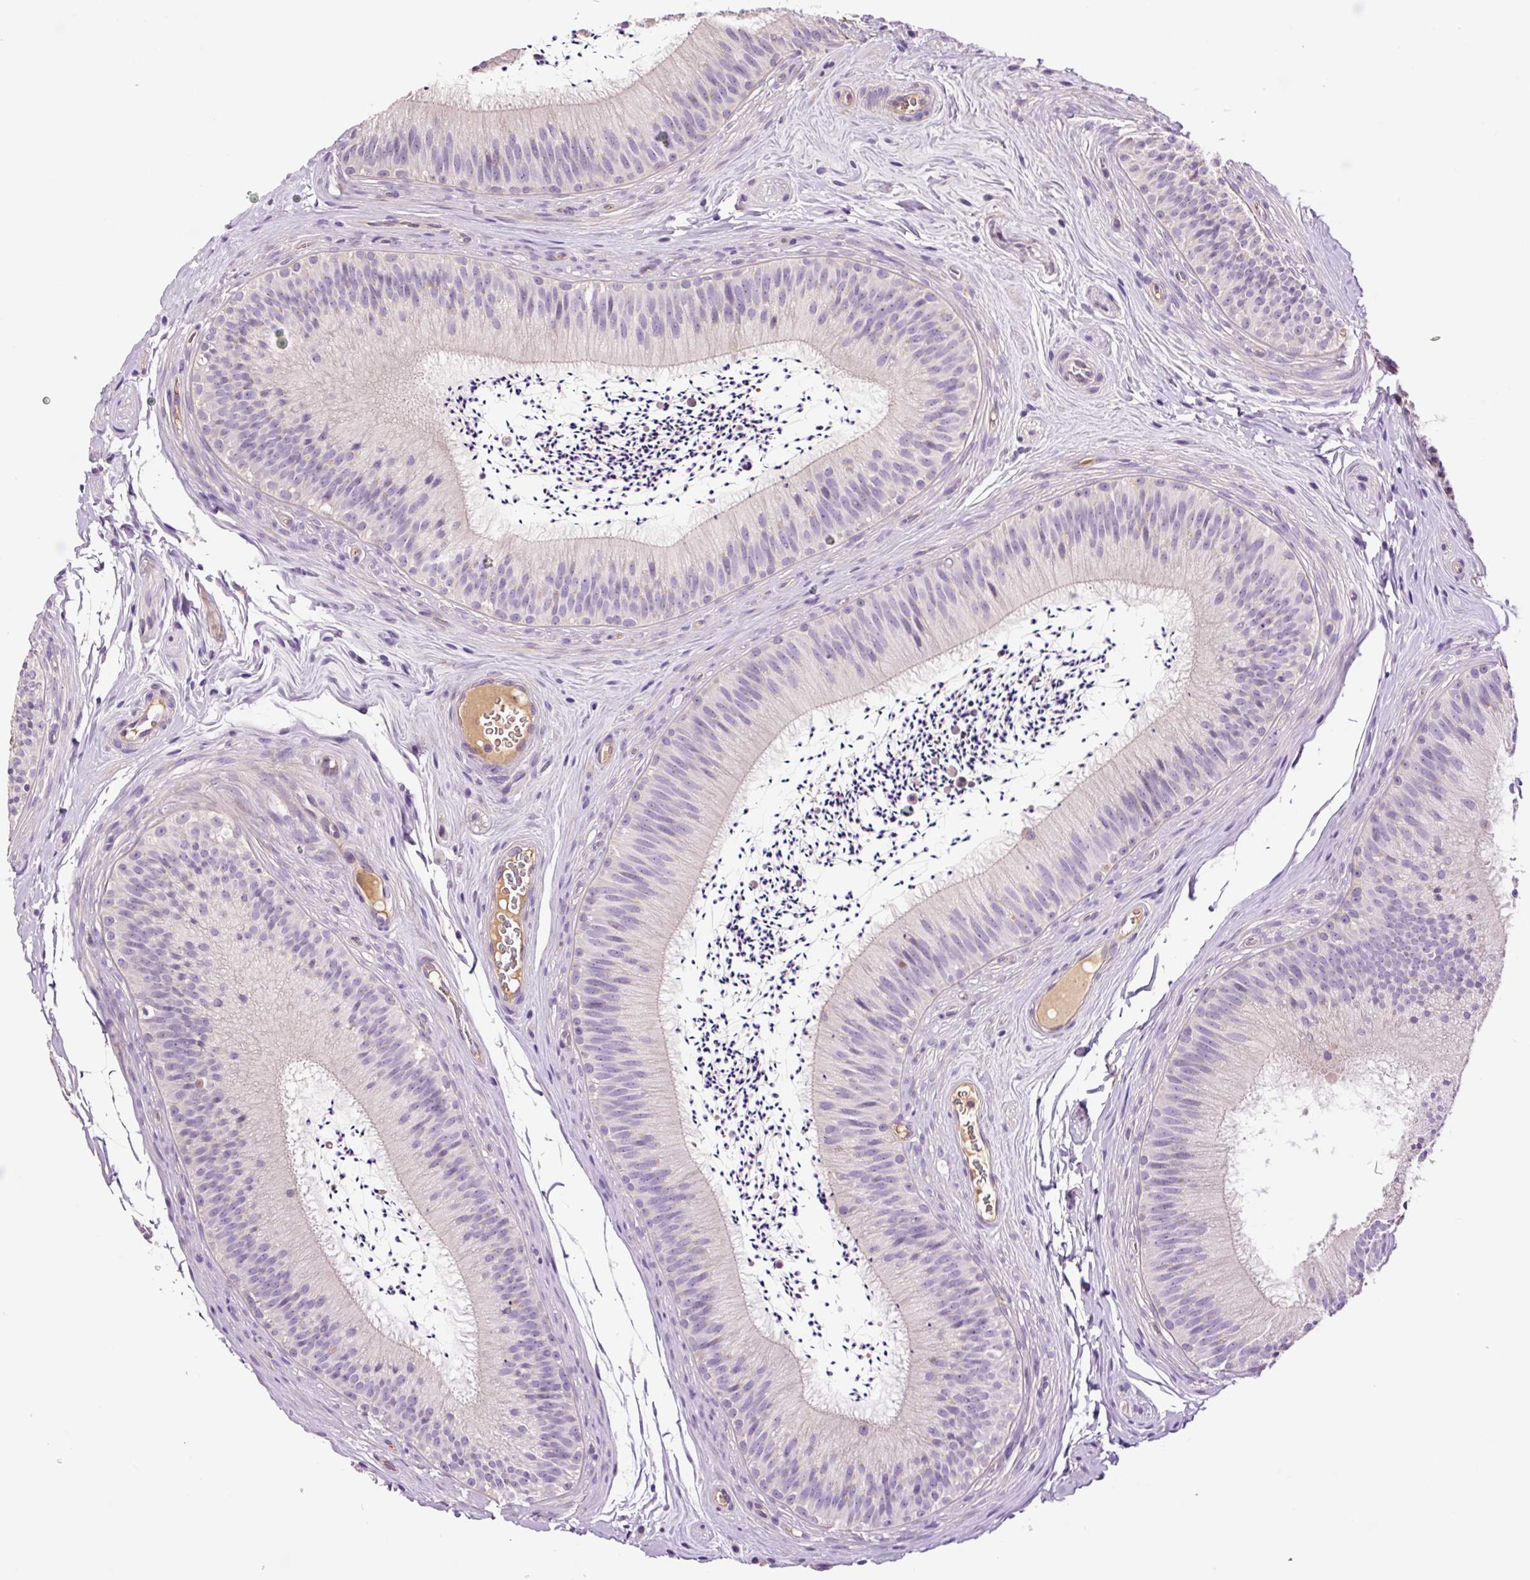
{"staining": {"intensity": "negative", "quantity": "none", "location": "none"}, "tissue": "epididymis", "cell_type": "Glandular cells", "image_type": "normal", "snomed": [{"axis": "morphology", "description": "Normal tissue, NOS"}, {"axis": "topography", "description": "Epididymis"}], "caption": "Human epididymis stained for a protein using immunohistochemistry reveals no staining in glandular cells.", "gene": "TMEM235", "patient": {"sex": "male", "age": 24}}